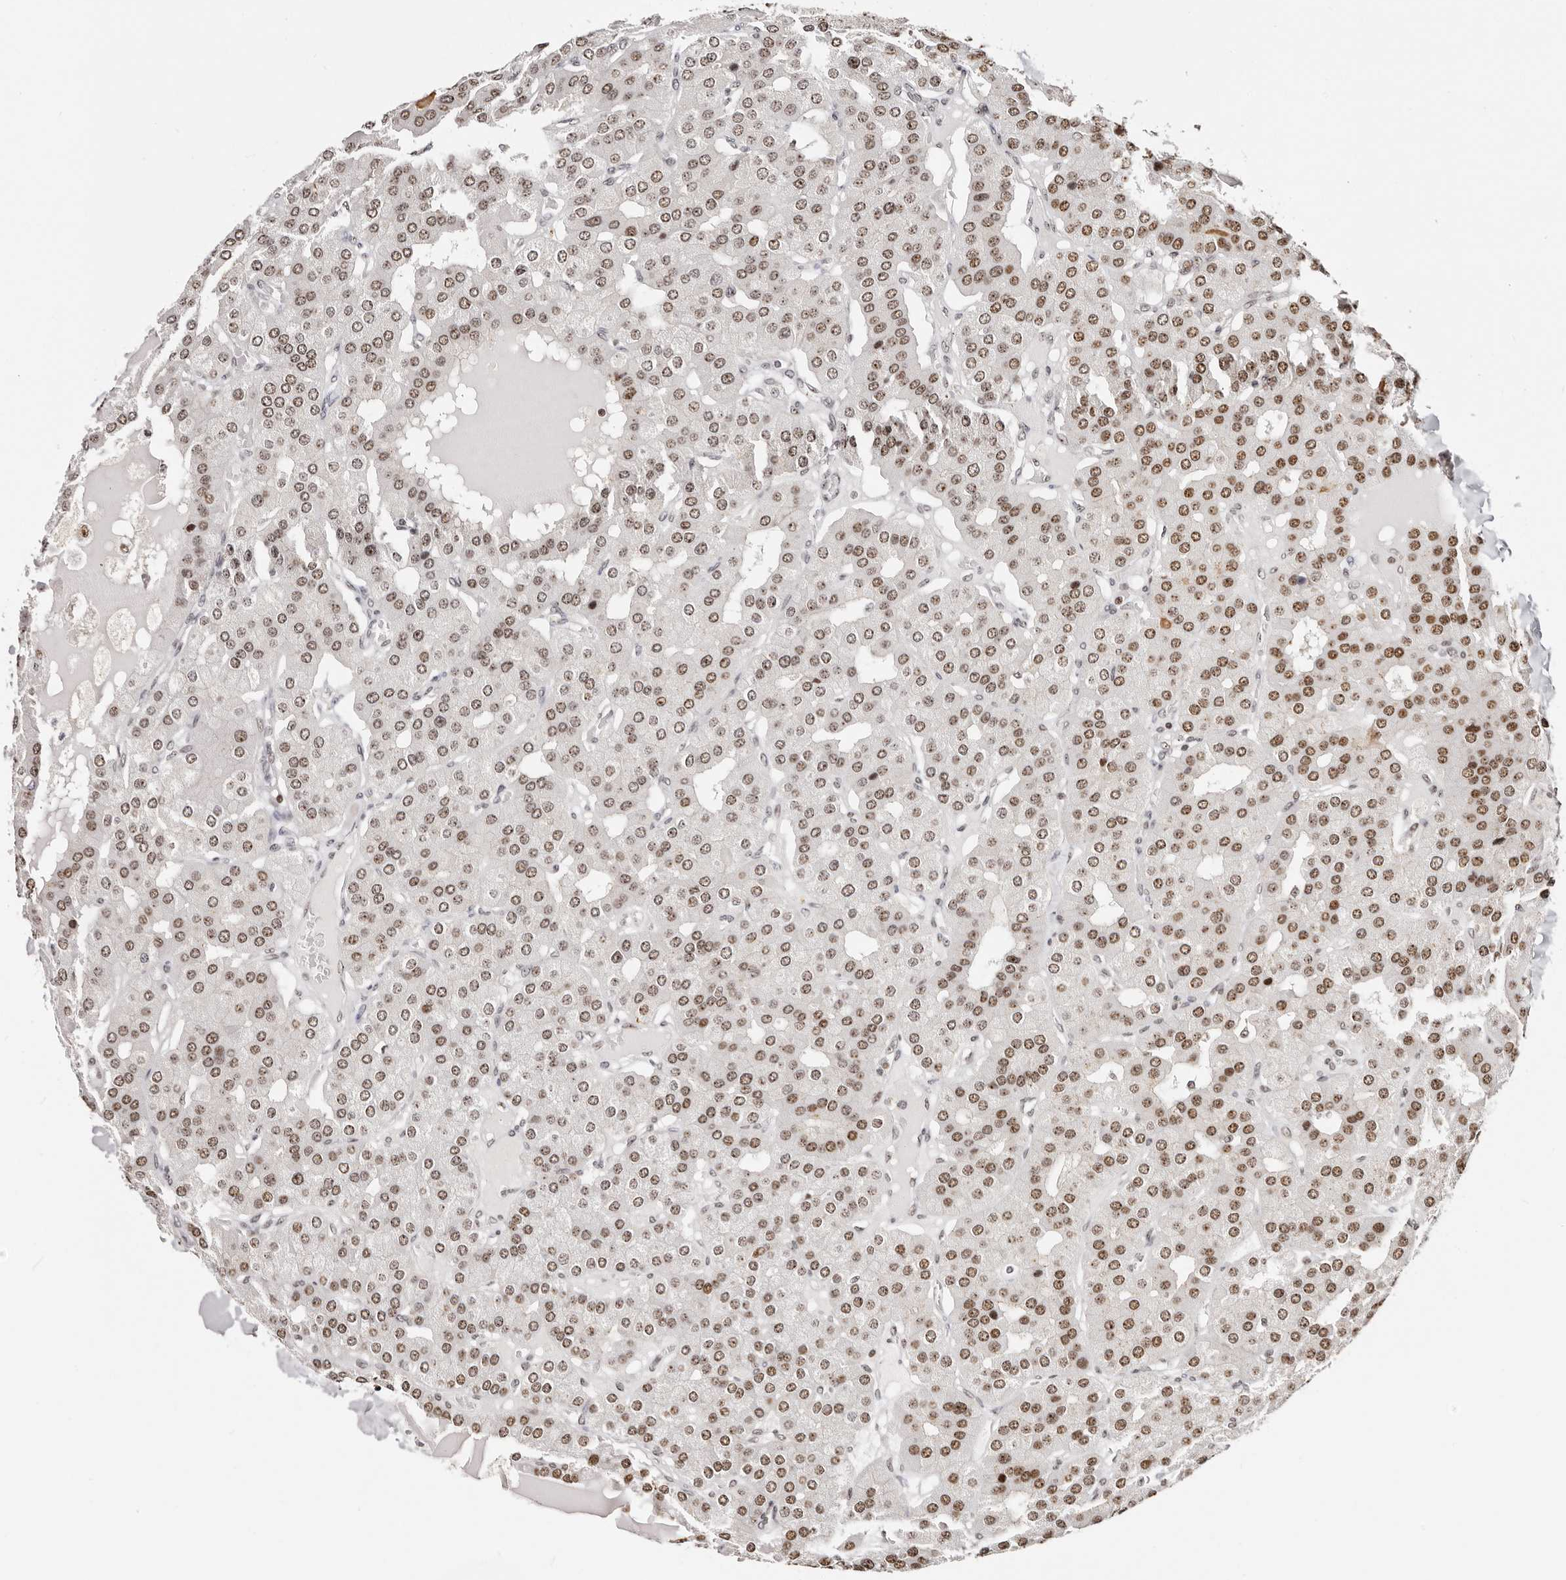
{"staining": {"intensity": "moderate", "quantity": ">75%", "location": "nuclear"}, "tissue": "parathyroid gland", "cell_type": "Glandular cells", "image_type": "normal", "snomed": [{"axis": "morphology", "description": "Normal tissue, NOS"}, {"axis": "morphology", "description": "Adenoma, NOS"}, {"axis": "topography", "description": "Parathyroid gland"}], "caption": "Immunohistochemistry histopathology image of normal parathyroid gland stained for a protein (brown), which demonstrates medium levels of moderate nuclear staining in approximately >75% of glandular cells.", "gene": "IQGAP3", "patient": {"sex": "female", "age": 86}}